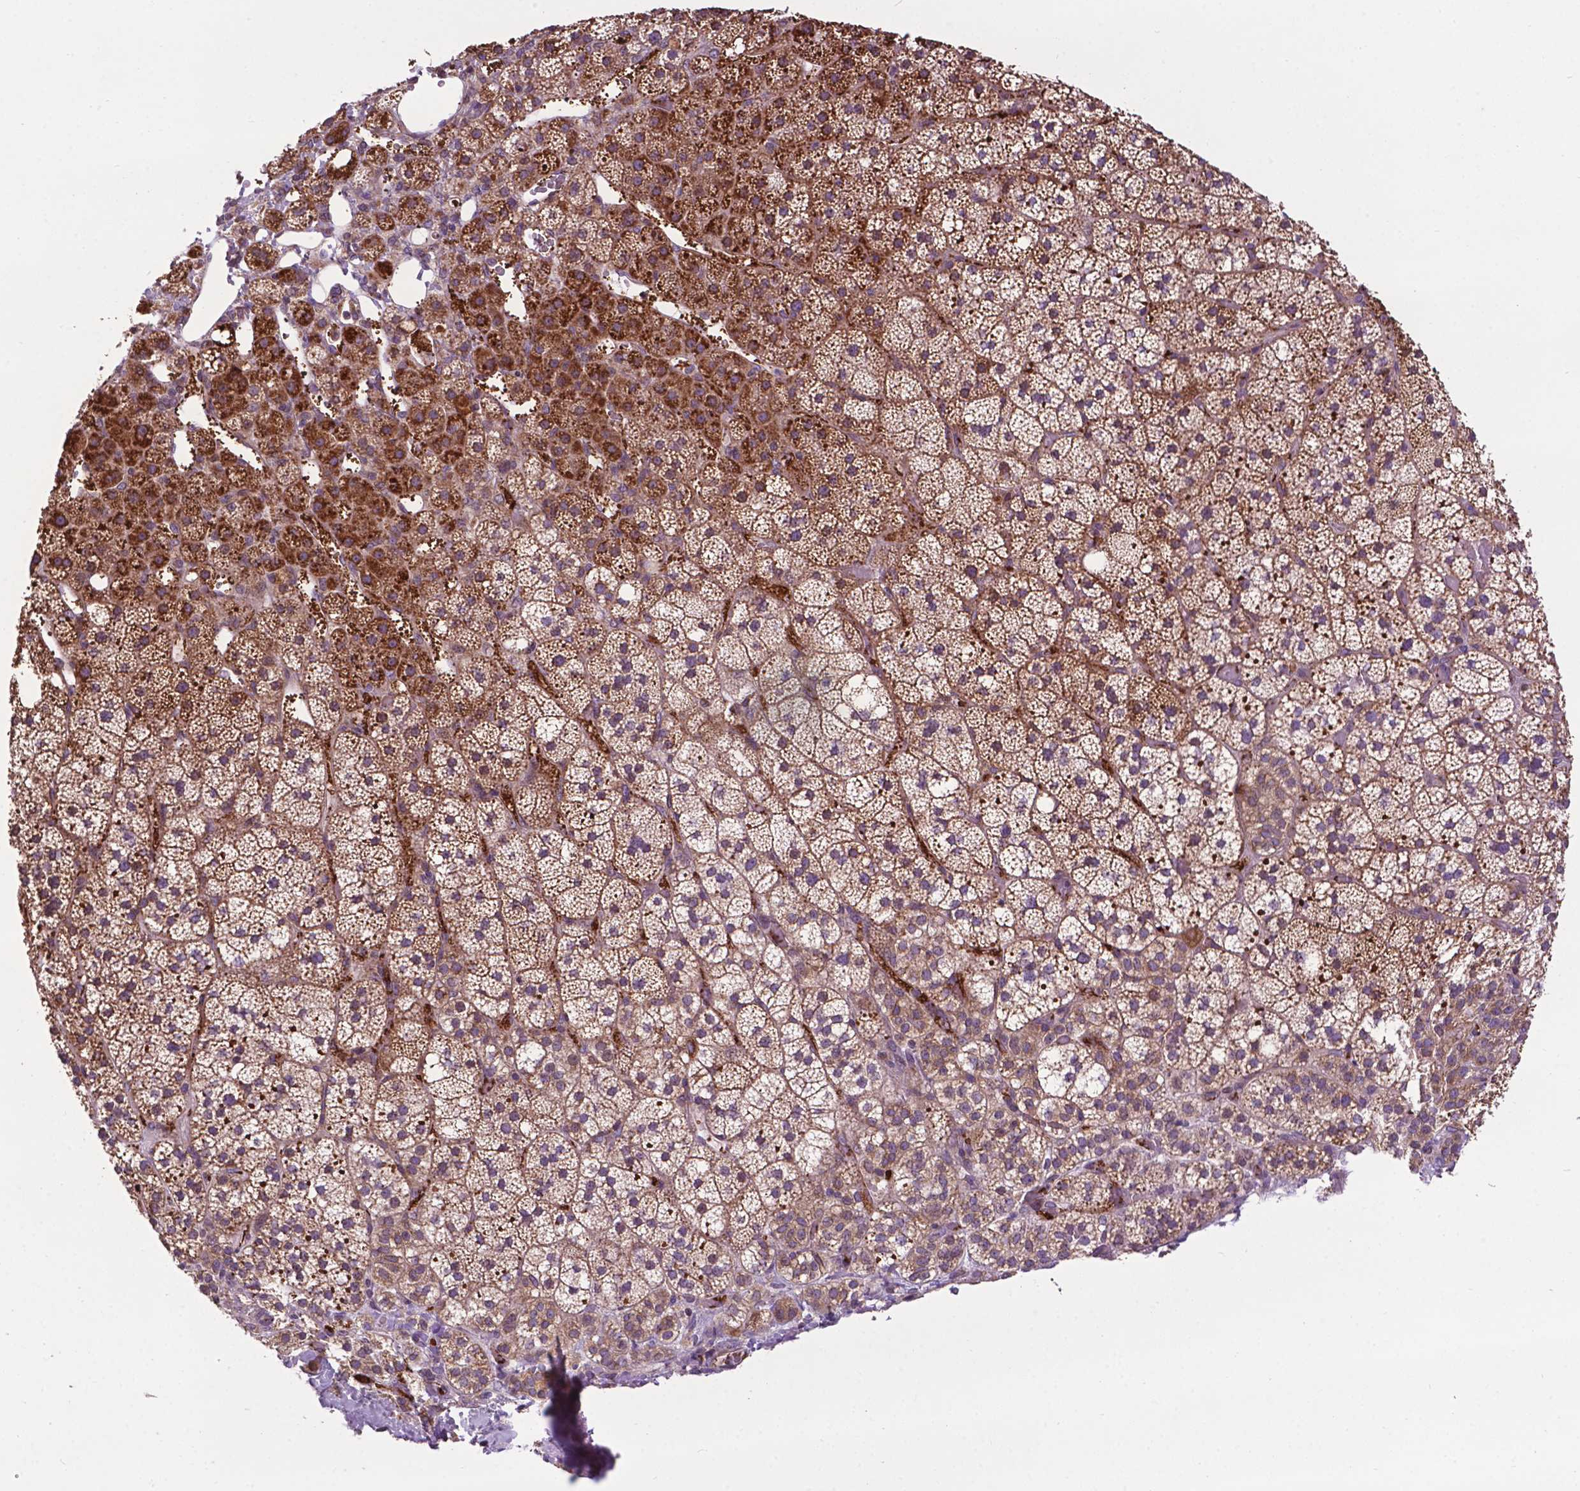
{"staining": {"intensity": "strong", "quantity": ">75%", "location": "cytoplasmic/membranous"}, "tissue": "adrenal gland", "cell_type": "Glandular cells", "image_type": "normal", "snomed": [{"axis": "morphology", "description": "Normal tissue, NOS"}, {"axis": "topography", "description": "Adrenal gland"}], "caption": "The micrograph reveals staining of normal adrenal gland, revealing strong cytoplasmic/membranous protein expression (brown color) within glandular cells. (Brightfield microscopy of DAB IHC at high magnification).", "gene": "SPNS2", "patient": {"sex": "male", "age": 53}}